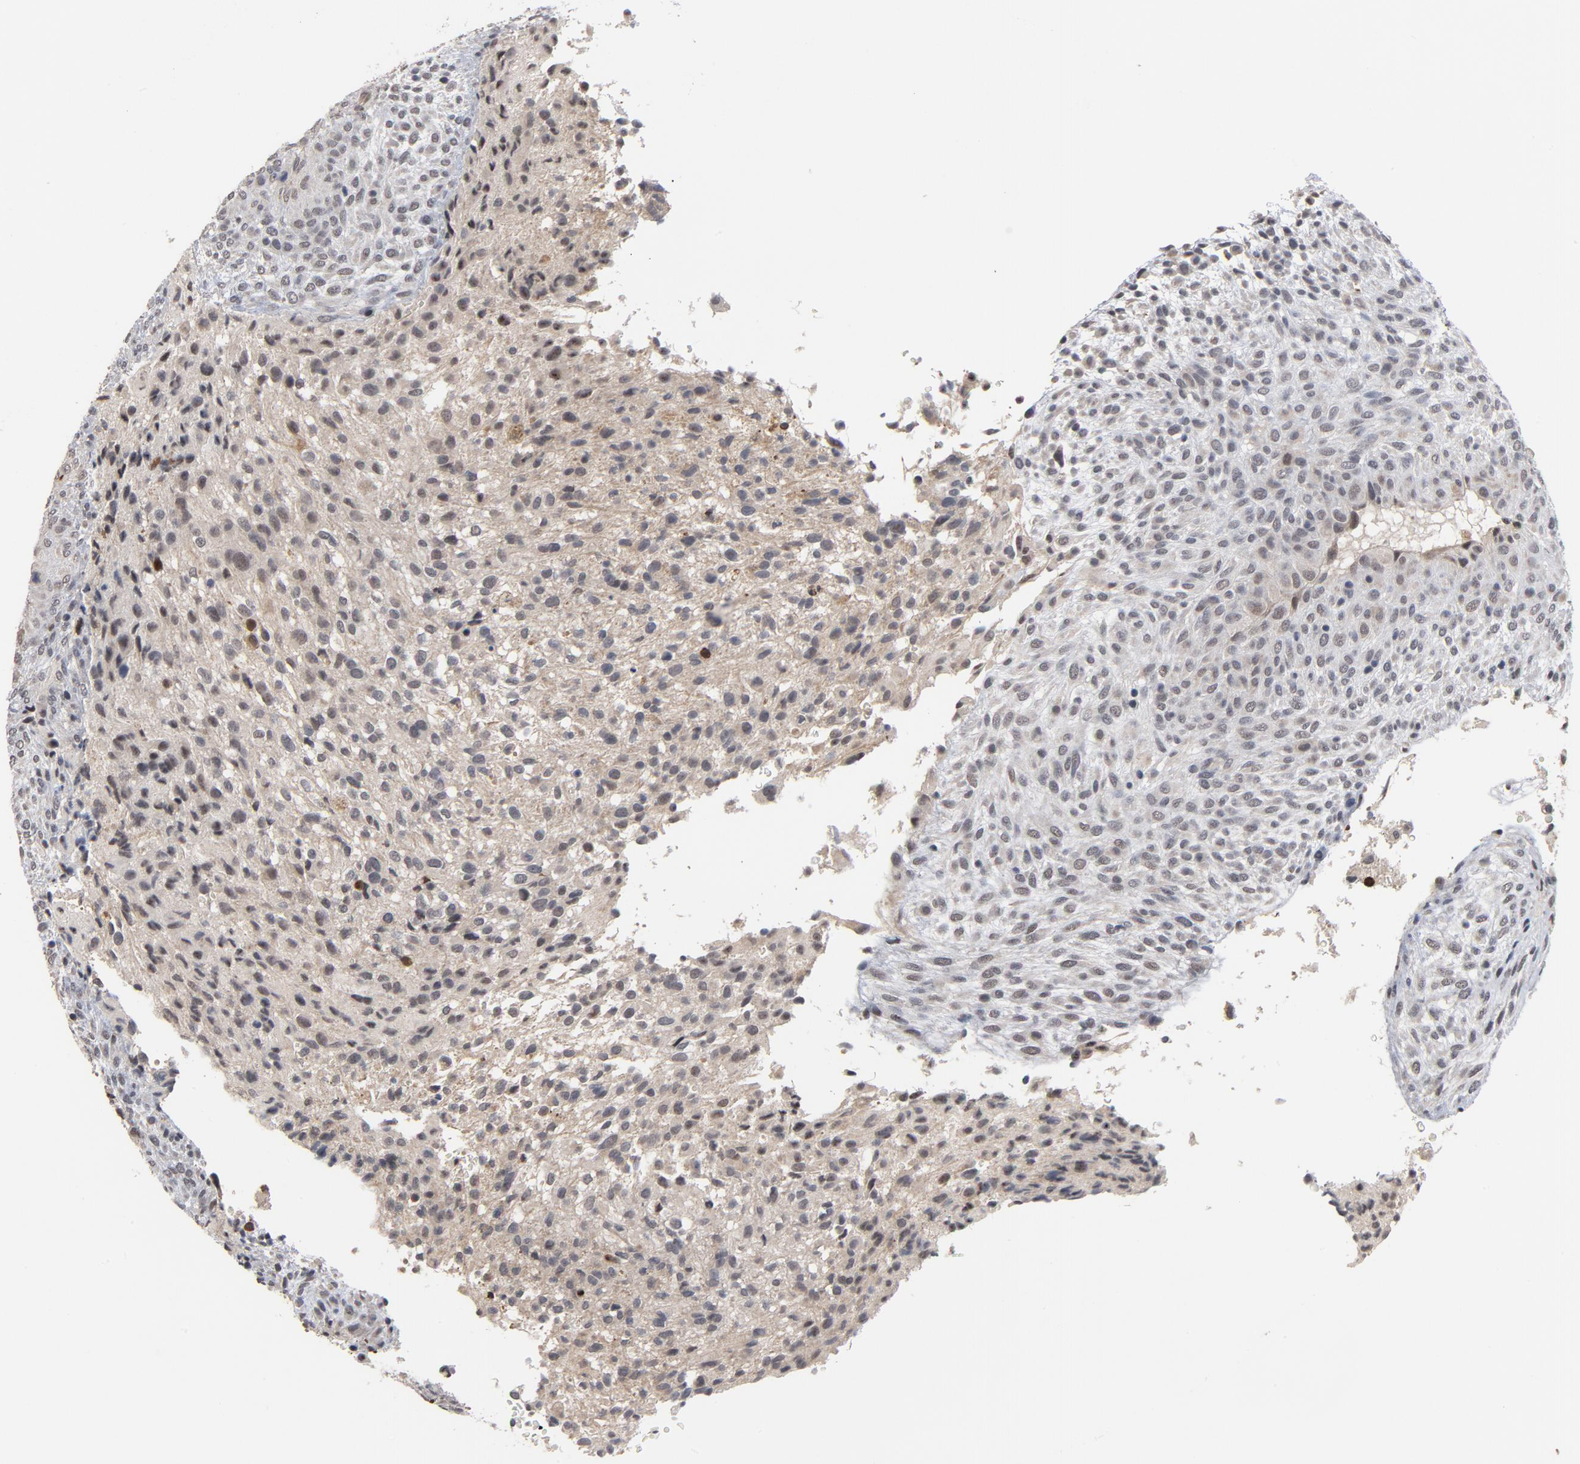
{"staining": {"intensity": "negative", "quantity": "none", "location": "none"}, "tissue": "glioma", "cell_type": "Tumor cells", "image_type": "cancer", "snomed": [{"axis": "morphology", "description": "Glioma, malignant, High grade"}, {"axis": "topography", "description": "Cerebral cortex"}], "caption": "Glioma was stained to show a protein in brown. There is no significant expression in tumor cells.", "gene": "RTL5", "patient": {"sex": "female", "age": 55}}